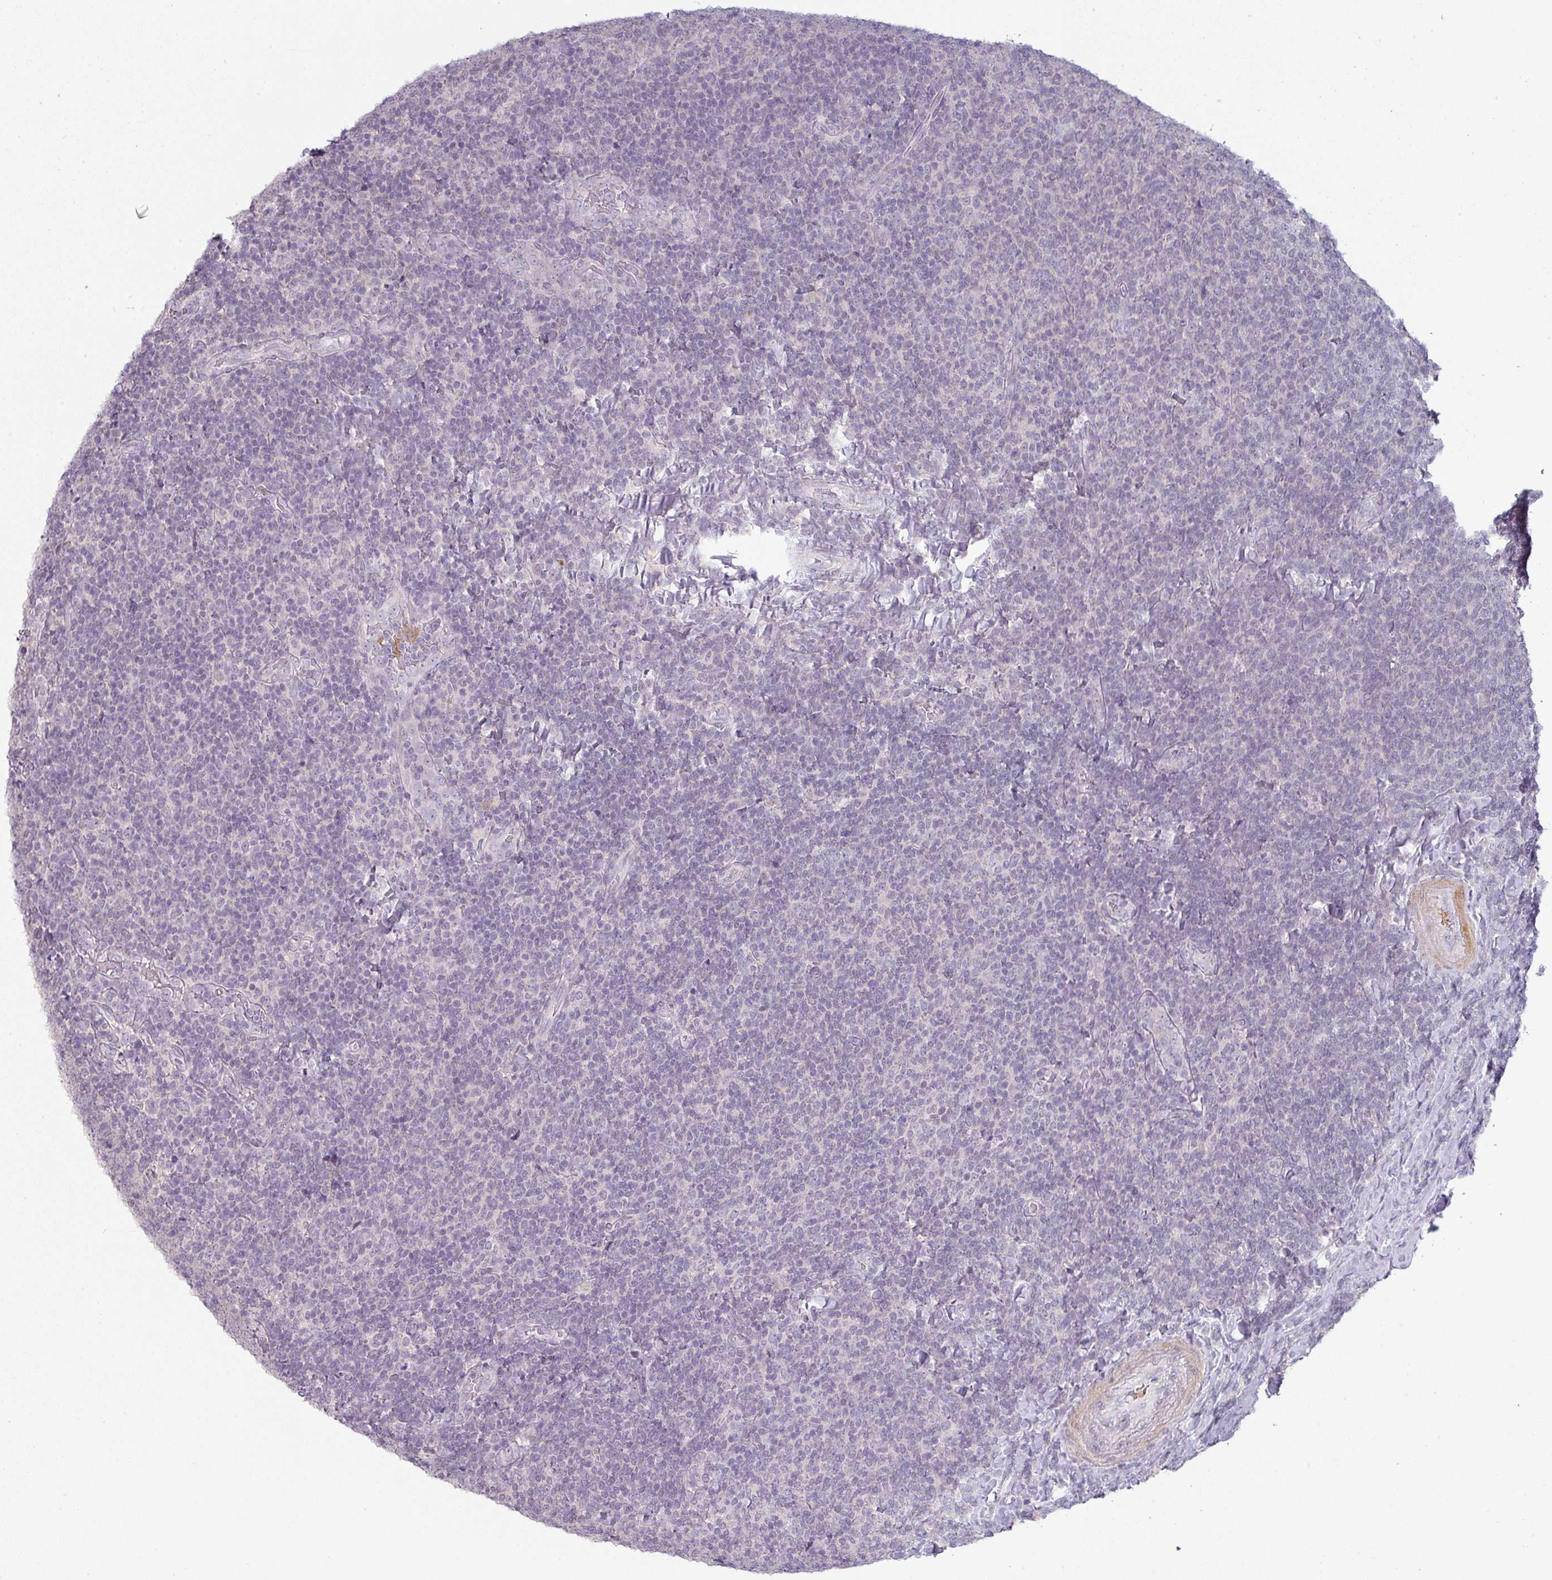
{"staining": {"intensity": "negative", "quantity": "none", "location": "none"}, "tissue": "lymphoma", "cell_type": "Tumor cells", "image_type": "cancer", "snomed": [{"axis": "morphology", "description": "Malignant lymphoma, non-Hodgkin's type, Low grade"}, {"axis": "topography", "description": "Lymph node"}], "caption": "Tumor cells are negative for protein expression in human lymphoma. (Immunohistochemistry (ihc), brightfield microscopy, high magnification).", "gene": "MAGEC3", "patient": {"sex": "male", "age": 52}}